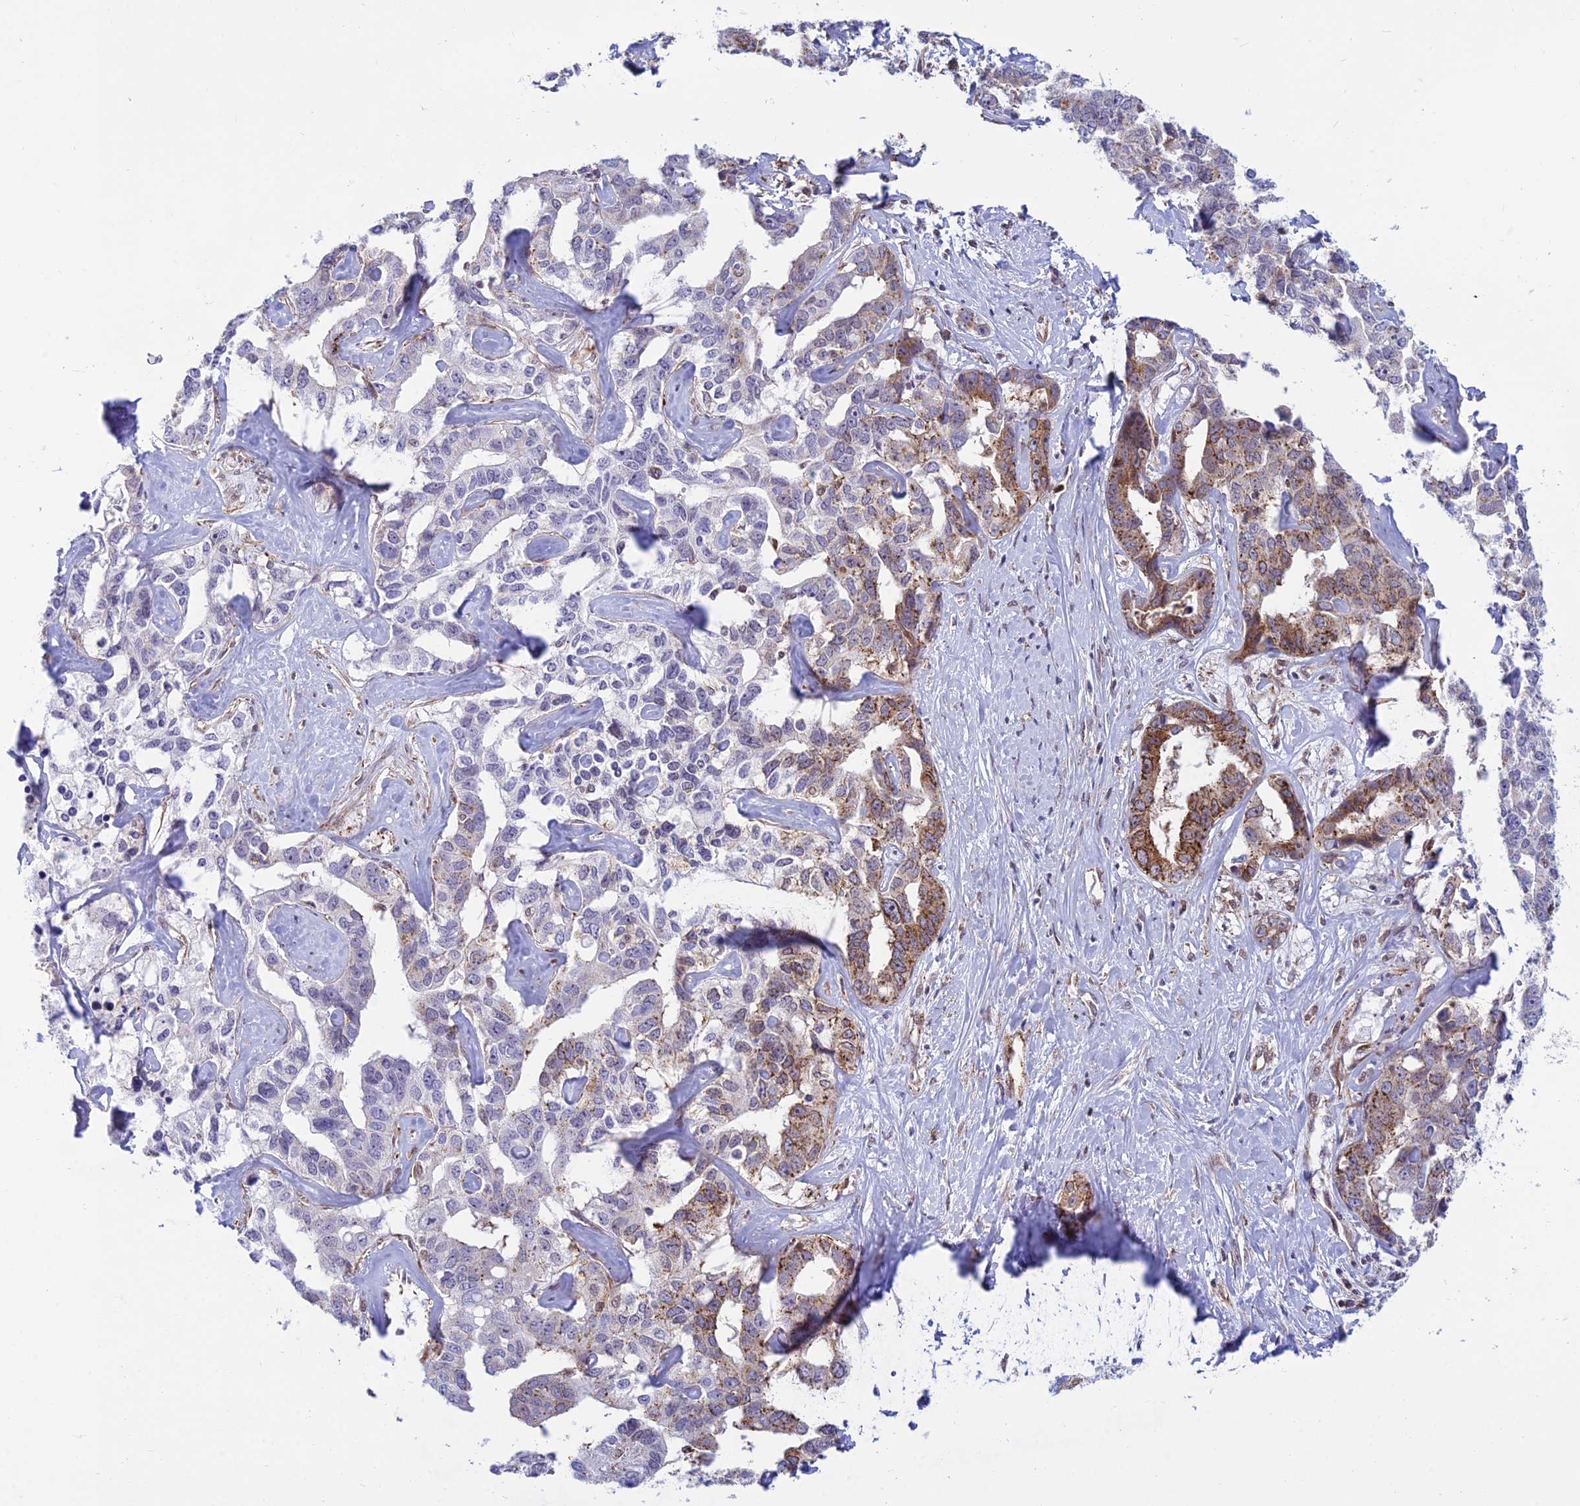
{"staining": {"intensity": "moderate", "quantity": "<25%", "location": "cytoplasmic/membranous"}, "tissue": "liver cancer", "cell_type": "Tumor cells", "image_type": "cancer", "snomed": [{"axis": "morphology", "description": "Cholangiocarcinoma"}, {"axis": "topography", "description": "Liver"}], "caption": "This is a histology image of immunohistochemistry (IHC) staining of liver cholangiocarcinoma, which shows moderate positivity in the cytoplasmic/membranous of tumor cells.", "gene": "SAPCD2", "patient": {"sex": "male", "age": 59}}